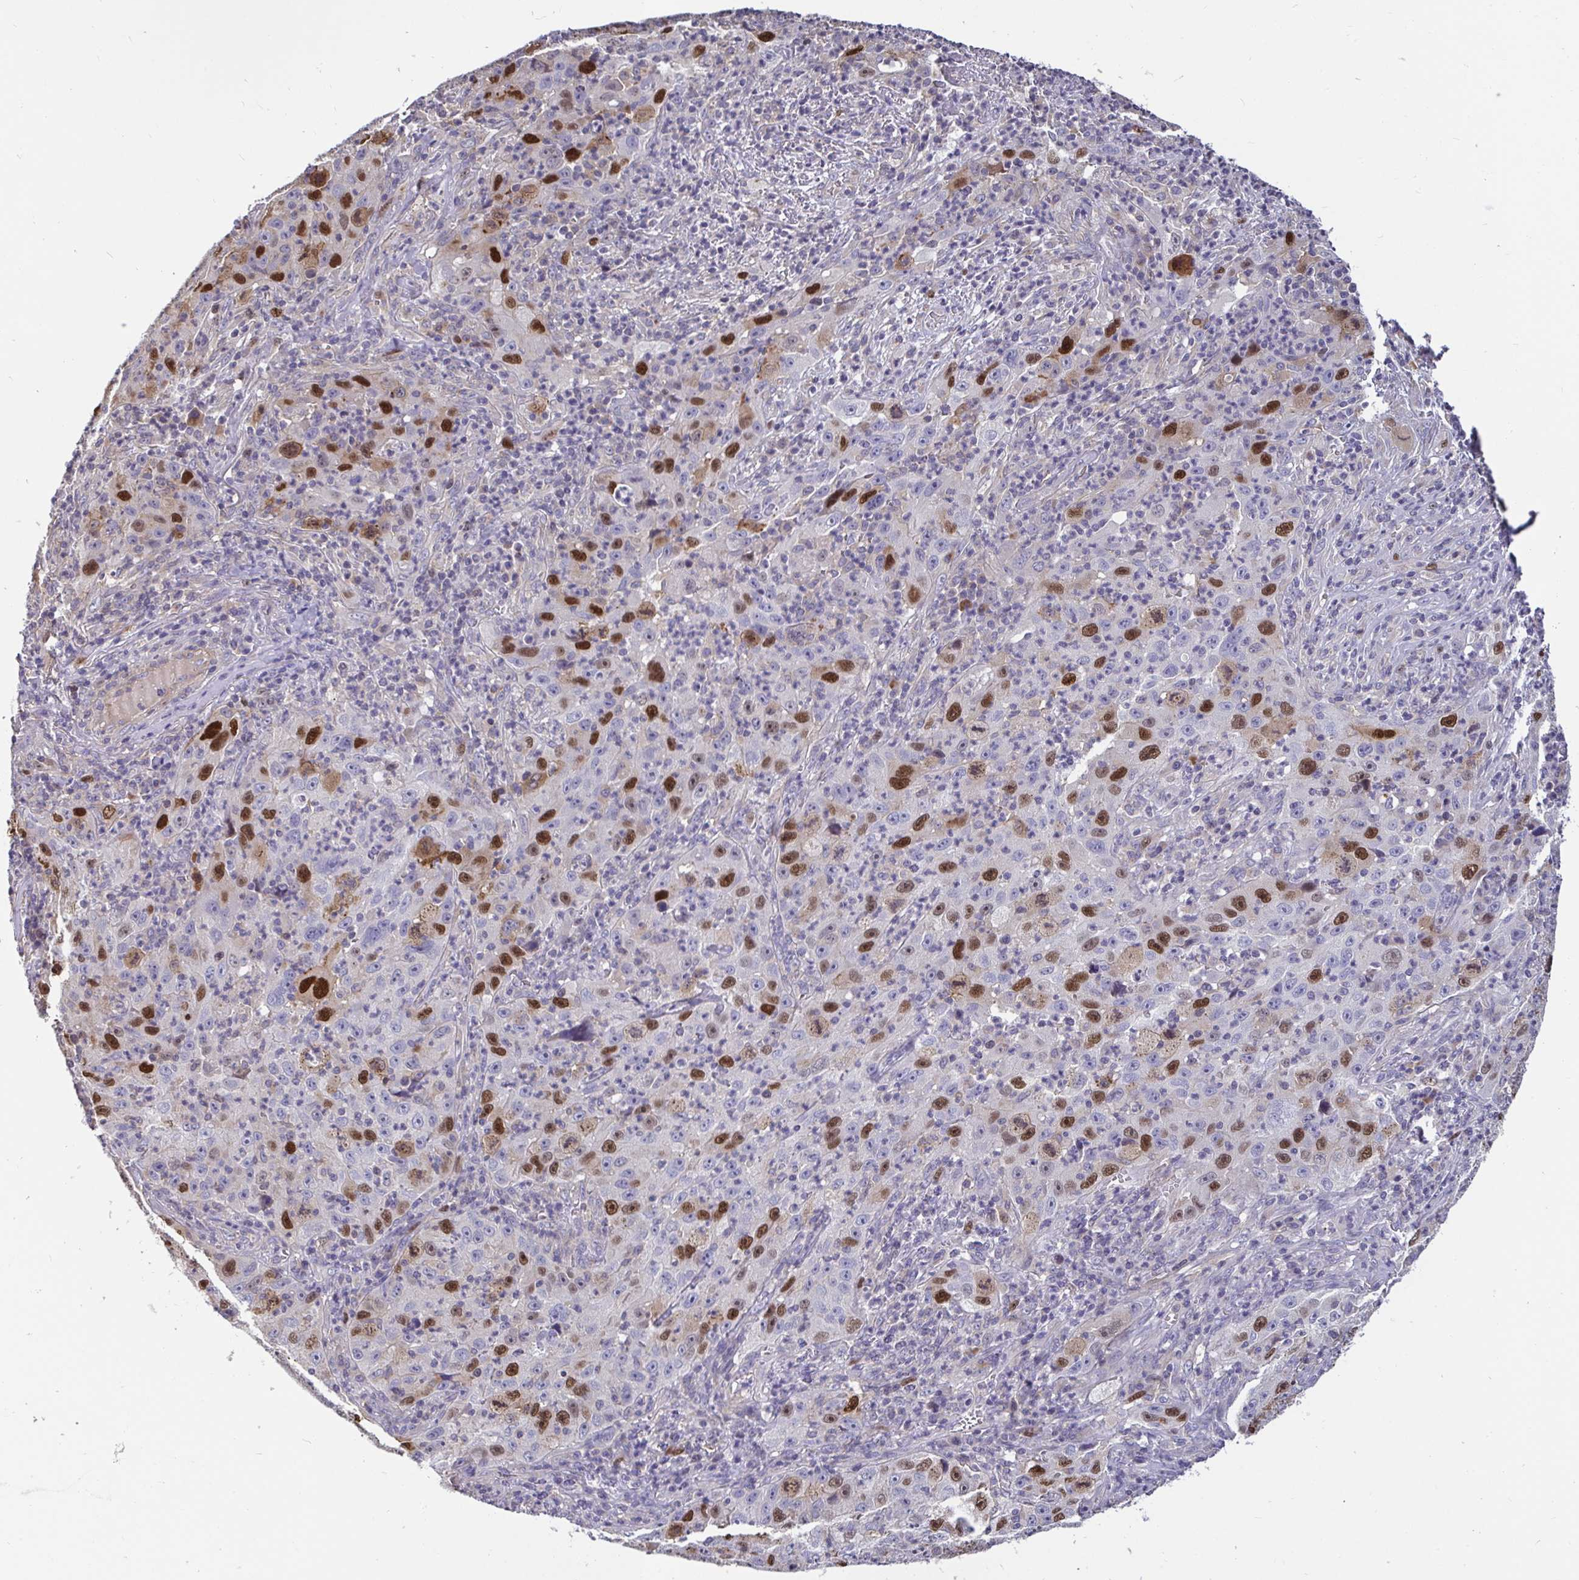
{"staining": {"intensity": "strong", "quantity": "<25%", "location": "nuclear"}, "tissue": "lung cancer", "cell_type": "Tumor cells", "image_type": "cancer", "snomed": [{"axis": "morphology", "description": "Squamous cell carcinoma, NOS"}, {"axis": "topography", "description": "Lung"}], "caption": "Protein expression analysis of lung squamous cell carcinoma reveals strong nuclear positivity in about <25% of tumor cells.", "gene": "ANLN", "patient": {"sex": "male", "age": 71}}